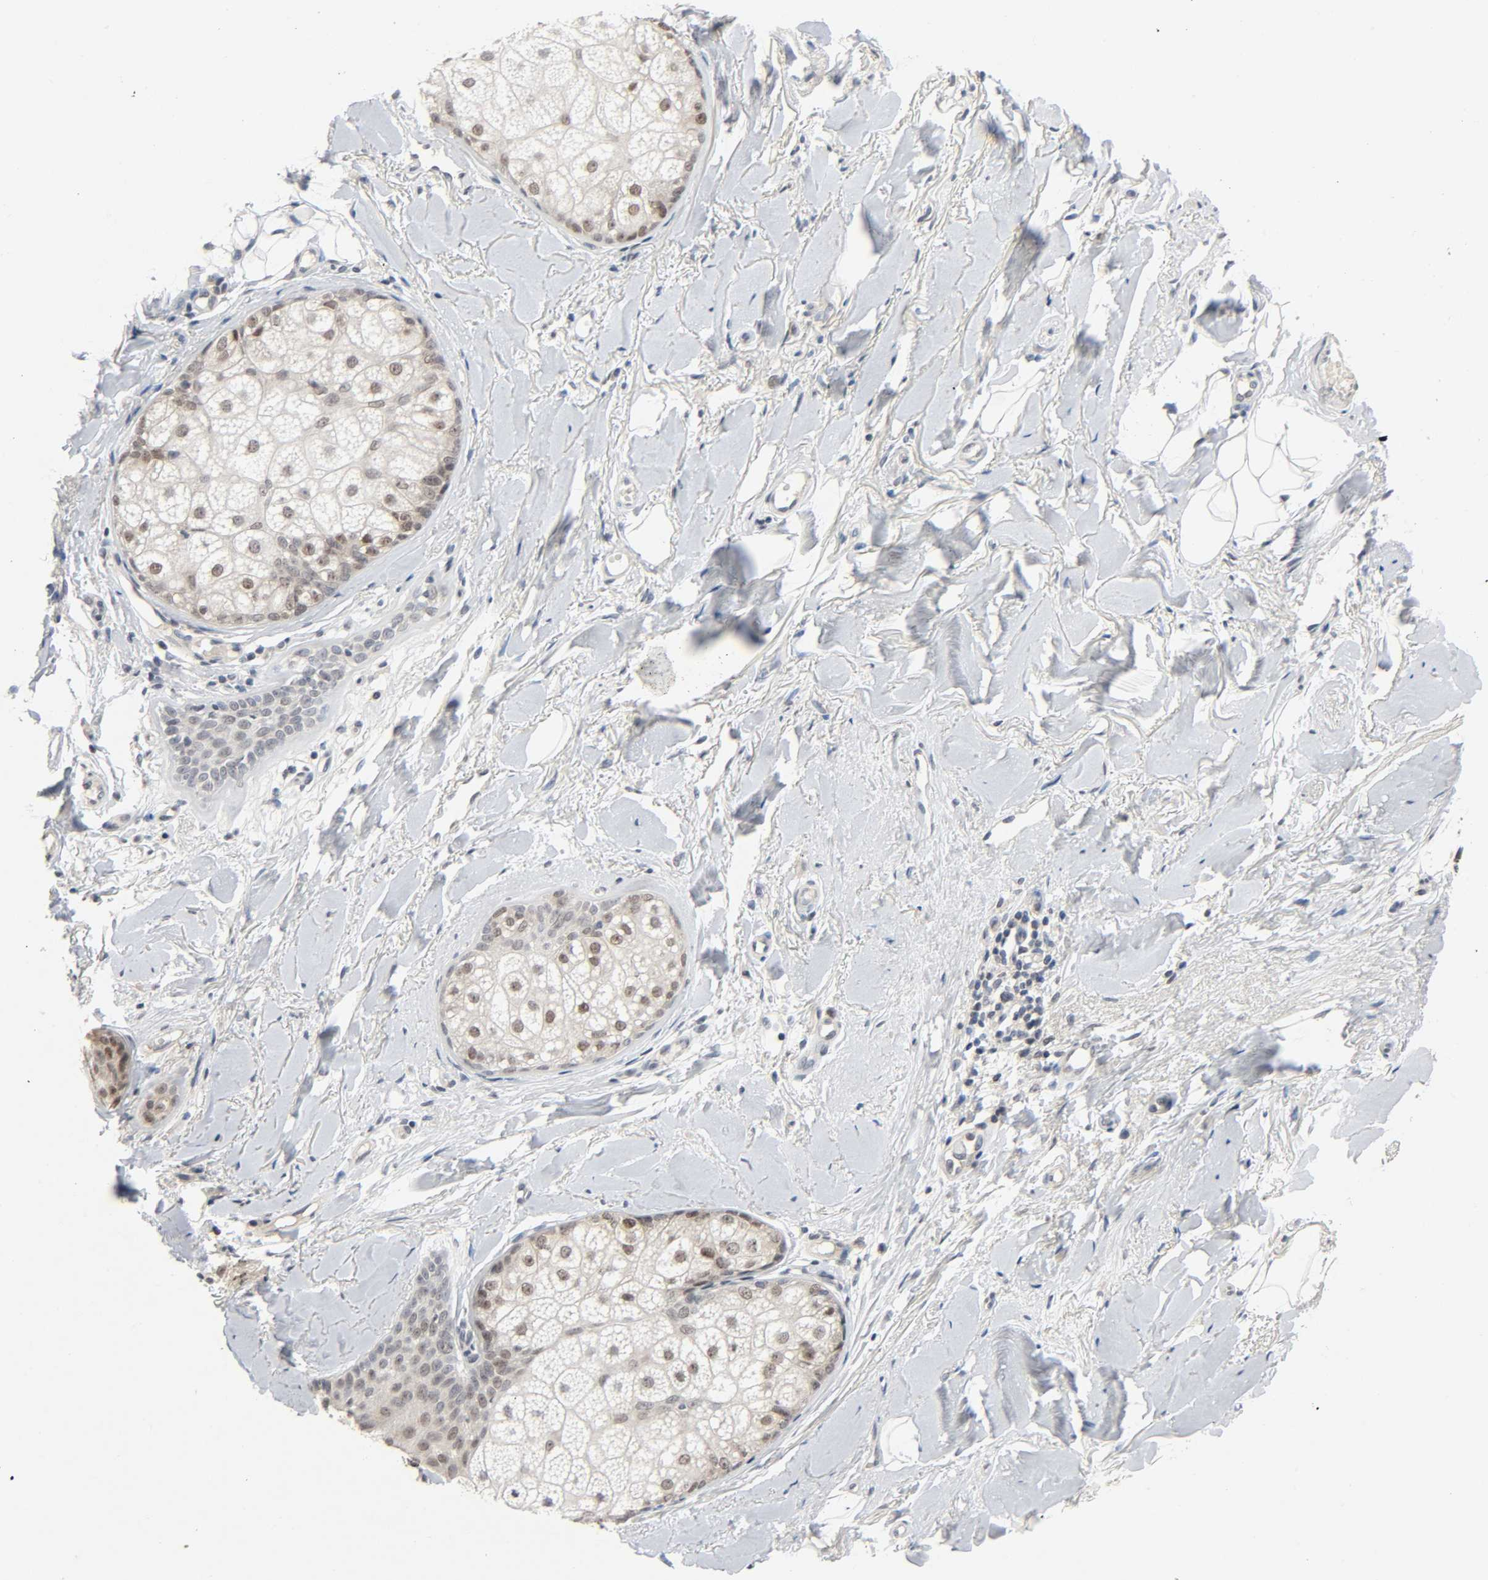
{"staining": {"intensity": "weak", "quantity": "25%-75%", "location": "nuclear"}, "tissue": "skin cancer", "cell_type": "Tumor cells", "image_type": "cancer", "snomed": [{"axis": "morphology", "description": "Normal tissue, NOS"}, {"axis": "morphology", "description": "Basal cell carcinoma"}, {"axis": "topography", "description": "Skin"}], "caption": "Human skin basal cell carcinoma stained with a brown dye shows weak nuclear positive positivity in about 25%-75% of tumor cells.", "gene": "MAPKAPK5", "patient": {"sex": "female", "age": 69}}